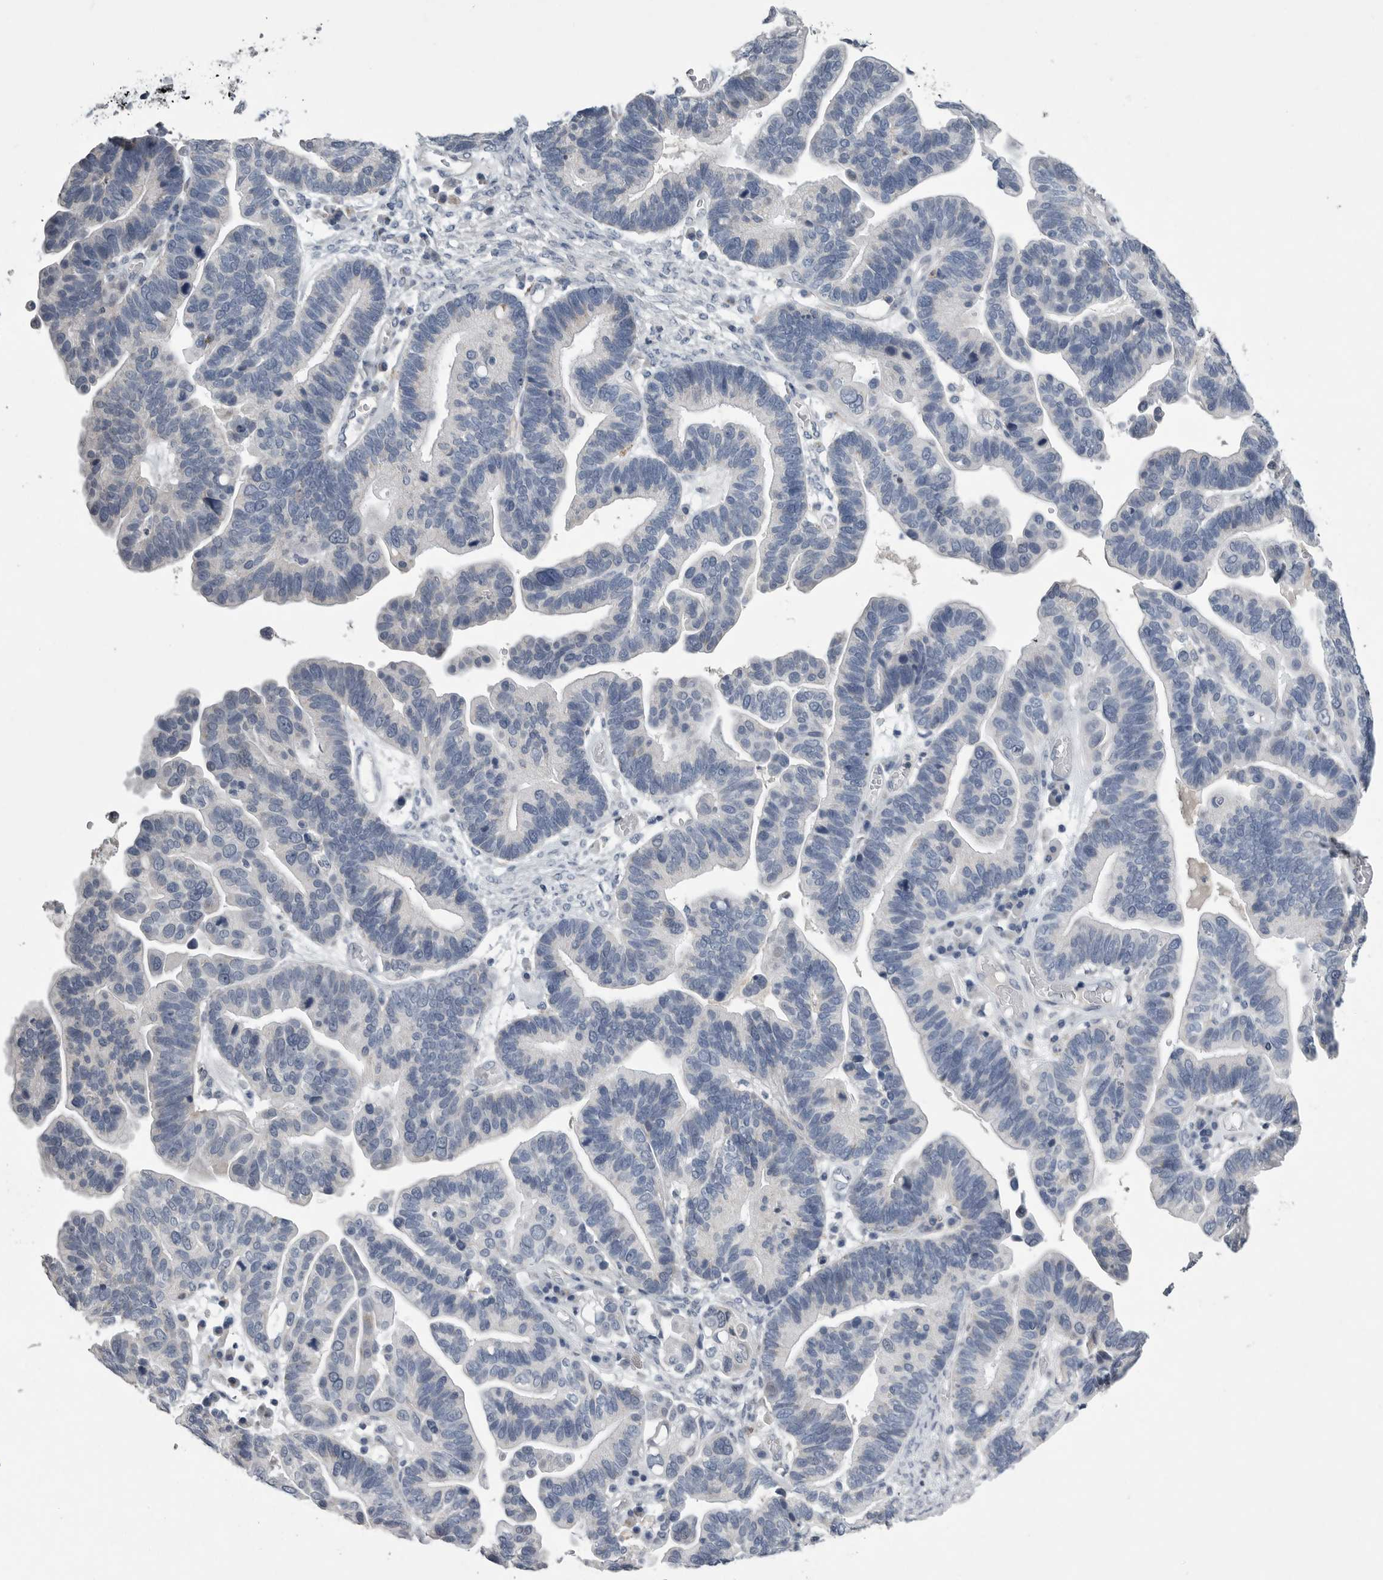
{"staining": {"intensity": "negative", "quantity": "none", "location": "none"}, "tissue": "ovarian cancer", "cell_type": "Tumor cells", "image_type": "cancer", "snomed": [{"axis": "morphology", "description": "Cystadenocarcinoma, serous, NOS"}, {"axis": "topography", "description": "Ovary"}], "caption": "Immunohistochemical staining of ovarian cancer (serous cystadenocarcinoma) shows no significant staining in tumor cells. Brightfield microscopy of IHC stained with DAB (3,3'-diaminobenzidine) (brown) and hematoxylin (blue), captured at high magnification.", "gene": "CRP", "patient": {"sex": "female", "age": 56}}